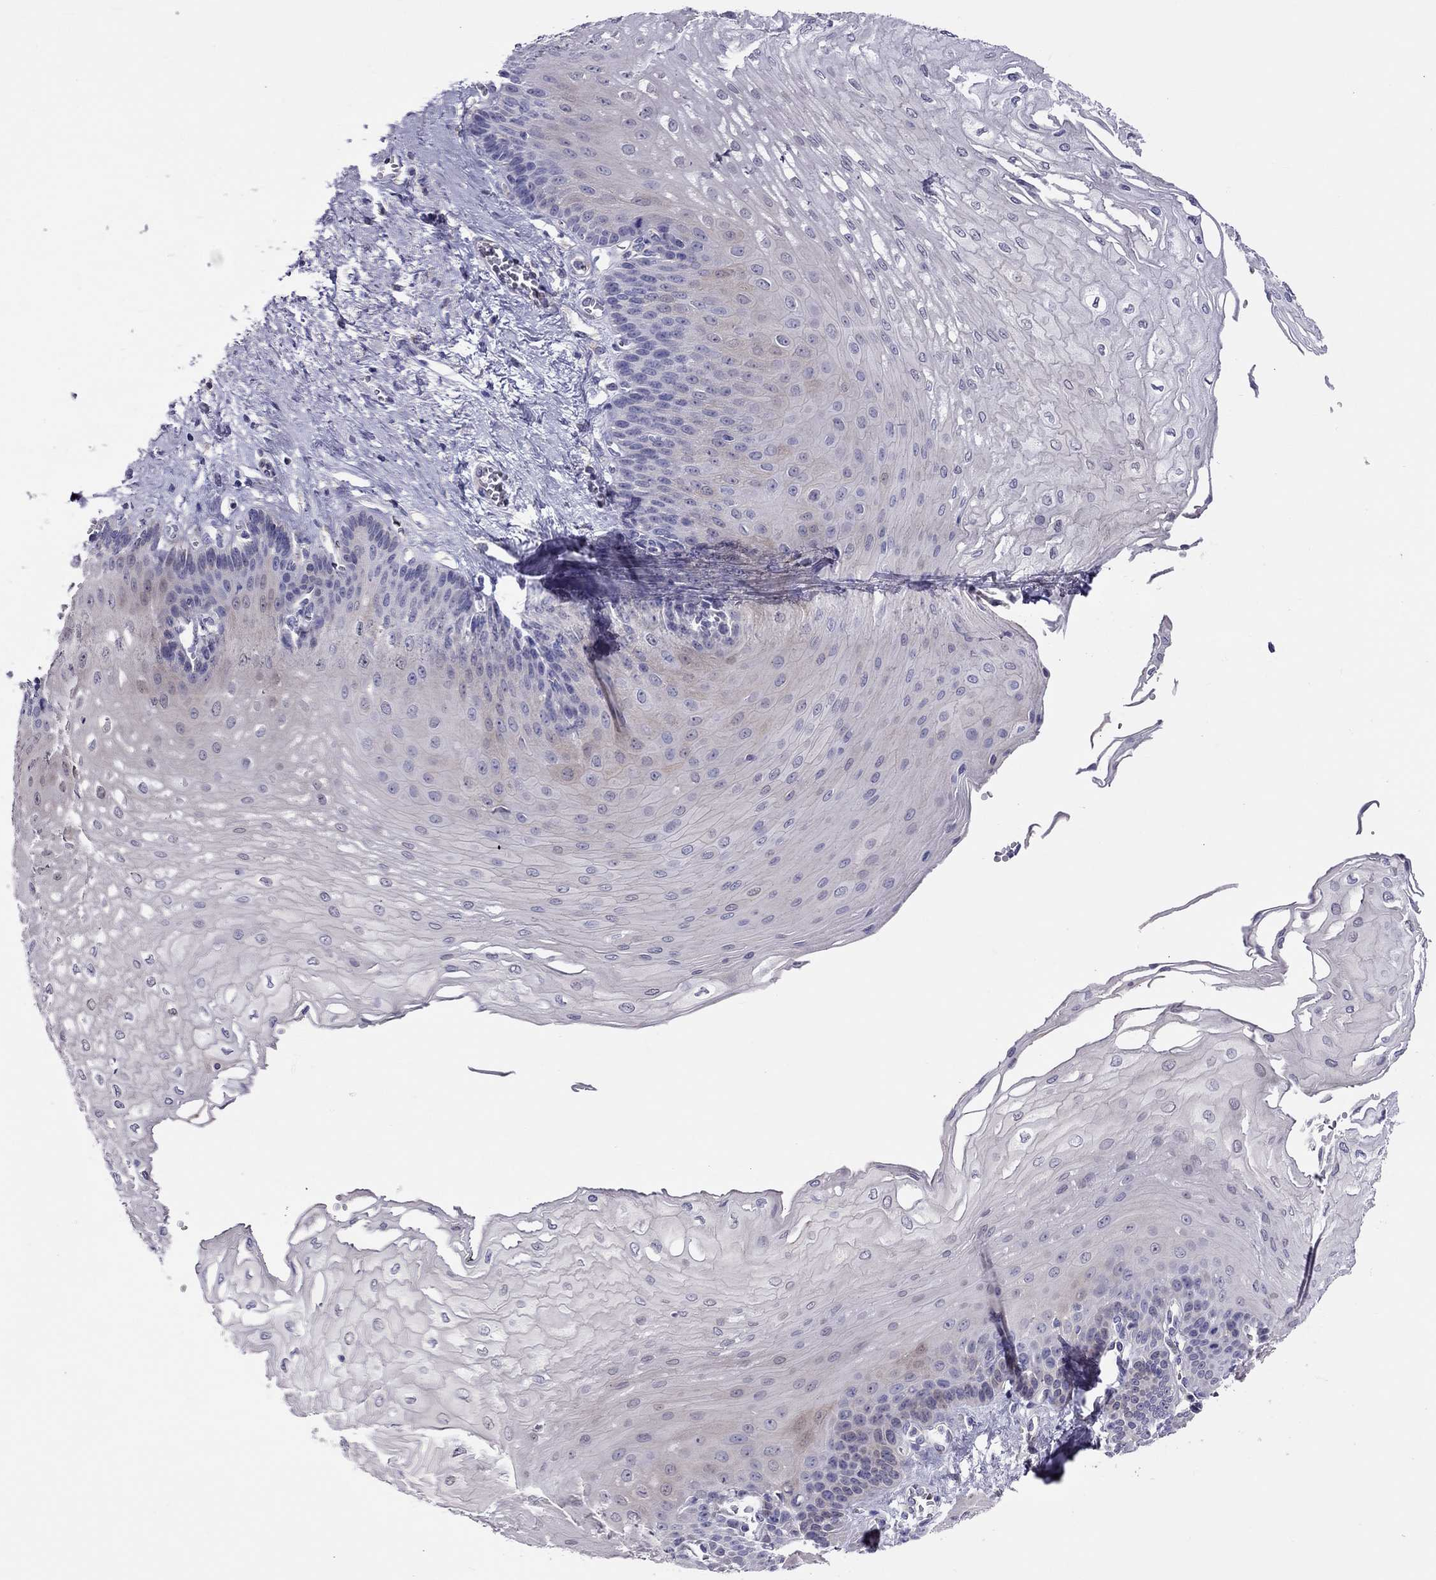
{"staining": {"intensity": "negative", "quantity": "none", "location": "none"}, "tissue": "esophagus", "cell_type": "Squamous epithelial cells", "image_type": "normal", "snomed": [{"axis": "morphology", "description": "Normal tissue, NOS"}, {"axis": "topography", "description": "Esophagus"}], "caption": "DAB immunohistochemical staining of benign esophagus displays no significant expression in squamous epithelial cells. (Immunohistochemistry (ihc), brightfield microscopy, high magnification).", "gene": "ALOX15B", "patient": {"sex": "female", "age": 62}}